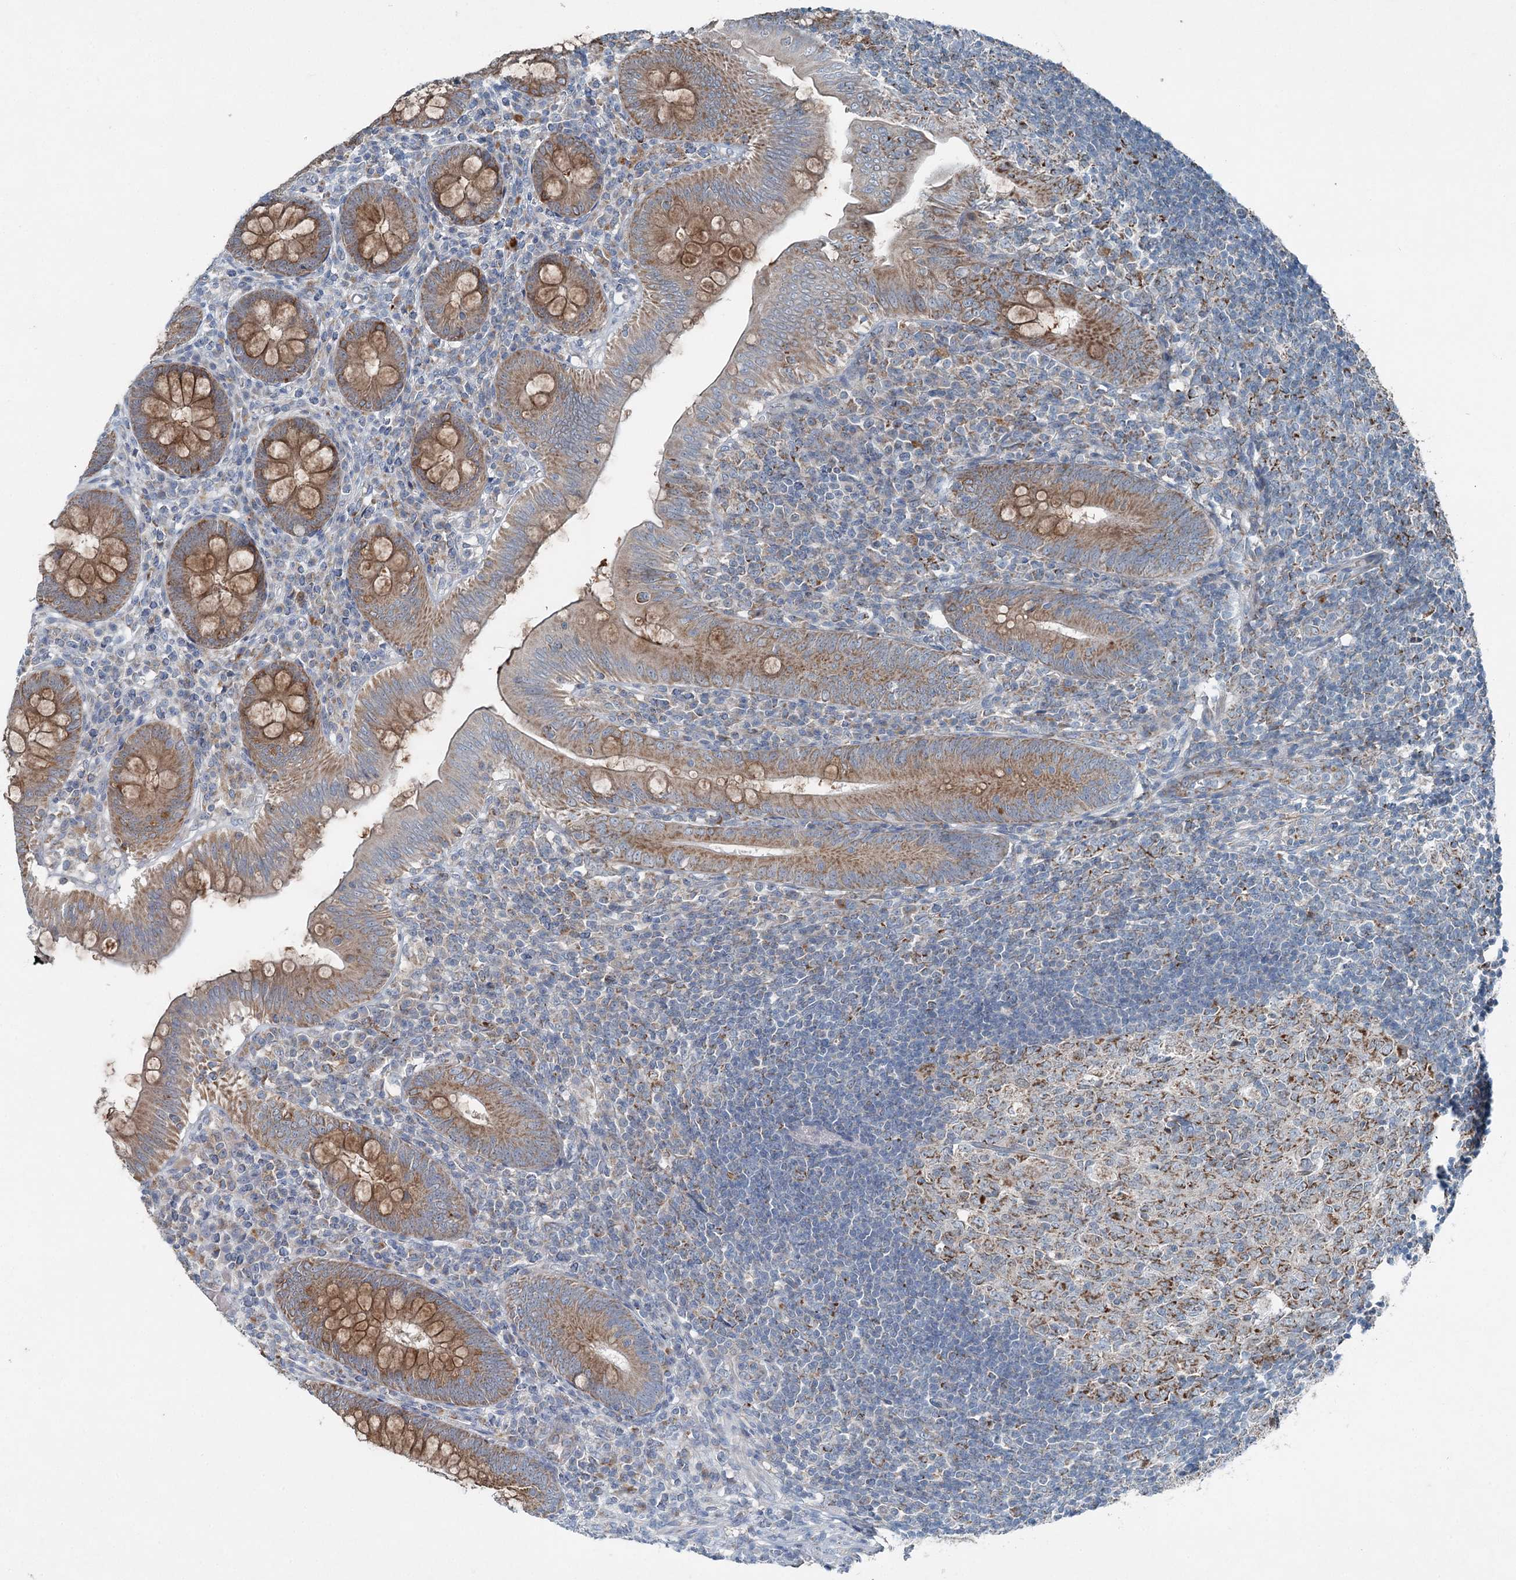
{"staining": {"intensity": "moderate", "quantity": ">75%", "location": "cytoplasmic/membranous"}, "tissue": "appendix", "cell_type": "Glandular cells", "image_type": "normal", "snomed": [{"axis": "morphology", "description": "Normal tissue, NOS"}, {"axis": "topography", "description": "Appendix"}], "caption": "A brown stain labels moderate cytoplasmic/membranous expression of a protein in glandular cells of unremarkable human appendix. The staining was performed using DAB (3,3'-diaminobenzidine) to visualize the protein expression in brown, while the nuclei were stained in blue with hematoxylin (Magnification: 20x).", "gene": "CHCHD5", "patient": {"sex": "male", "age": 14}}